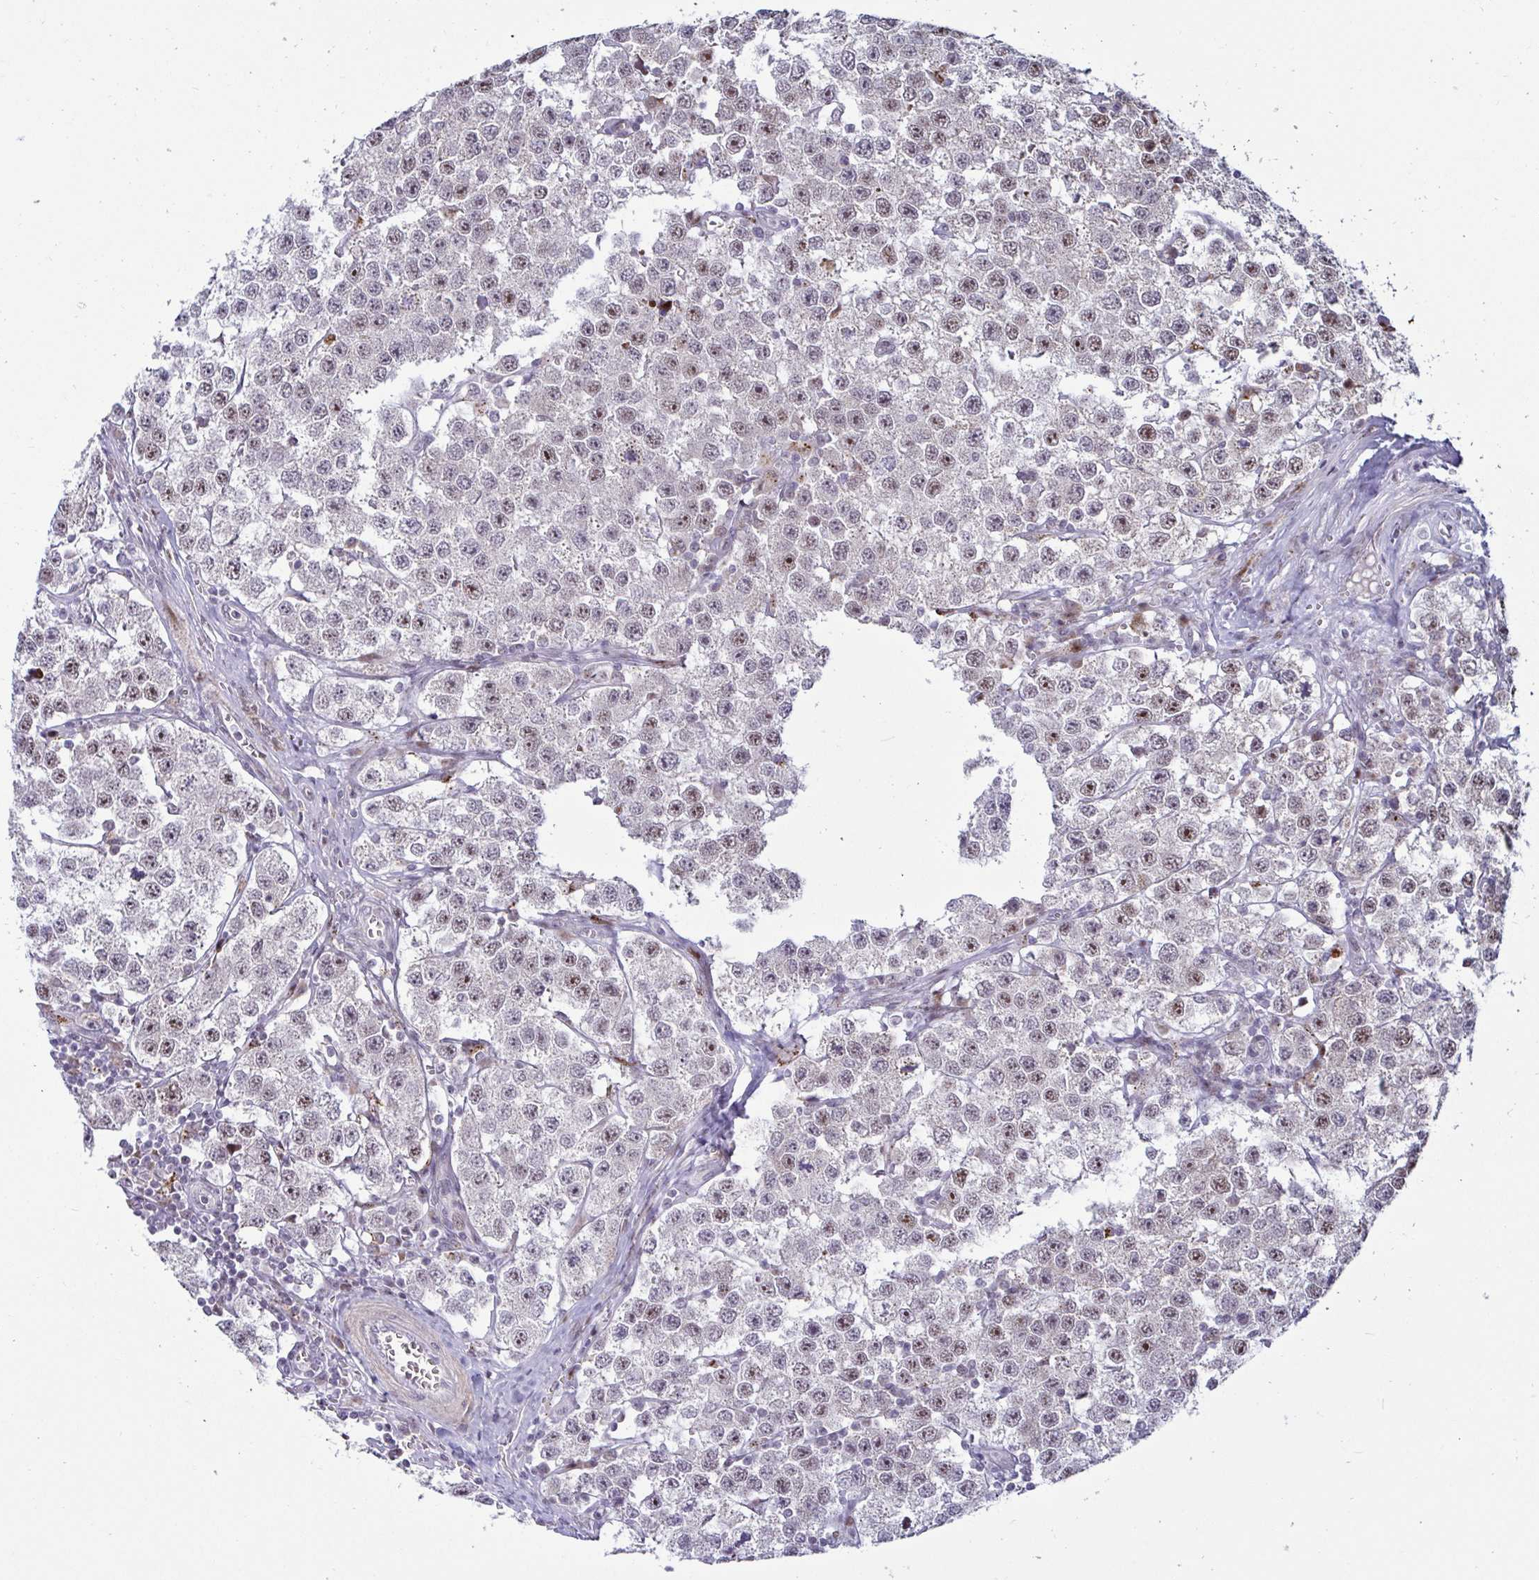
{"staining": {"intensity": "weak", "quantity": ">75%", "location": "nuclear"}, "tissue": "testis cancer", "cell_type": "Tumor cells", "image_type": "cancer", "snomed": [{"axis": "morphology", "description": "Seminoma, NOS"}, {"axis": "topography", "description": "Testis"}], "caption": "The image reveals a brown stain indicating the presence of a protein in the nuclear of tumor cells in testis cancer.", "gene": "DZIP1", "patient": {"sex": "male", "age": 34}}